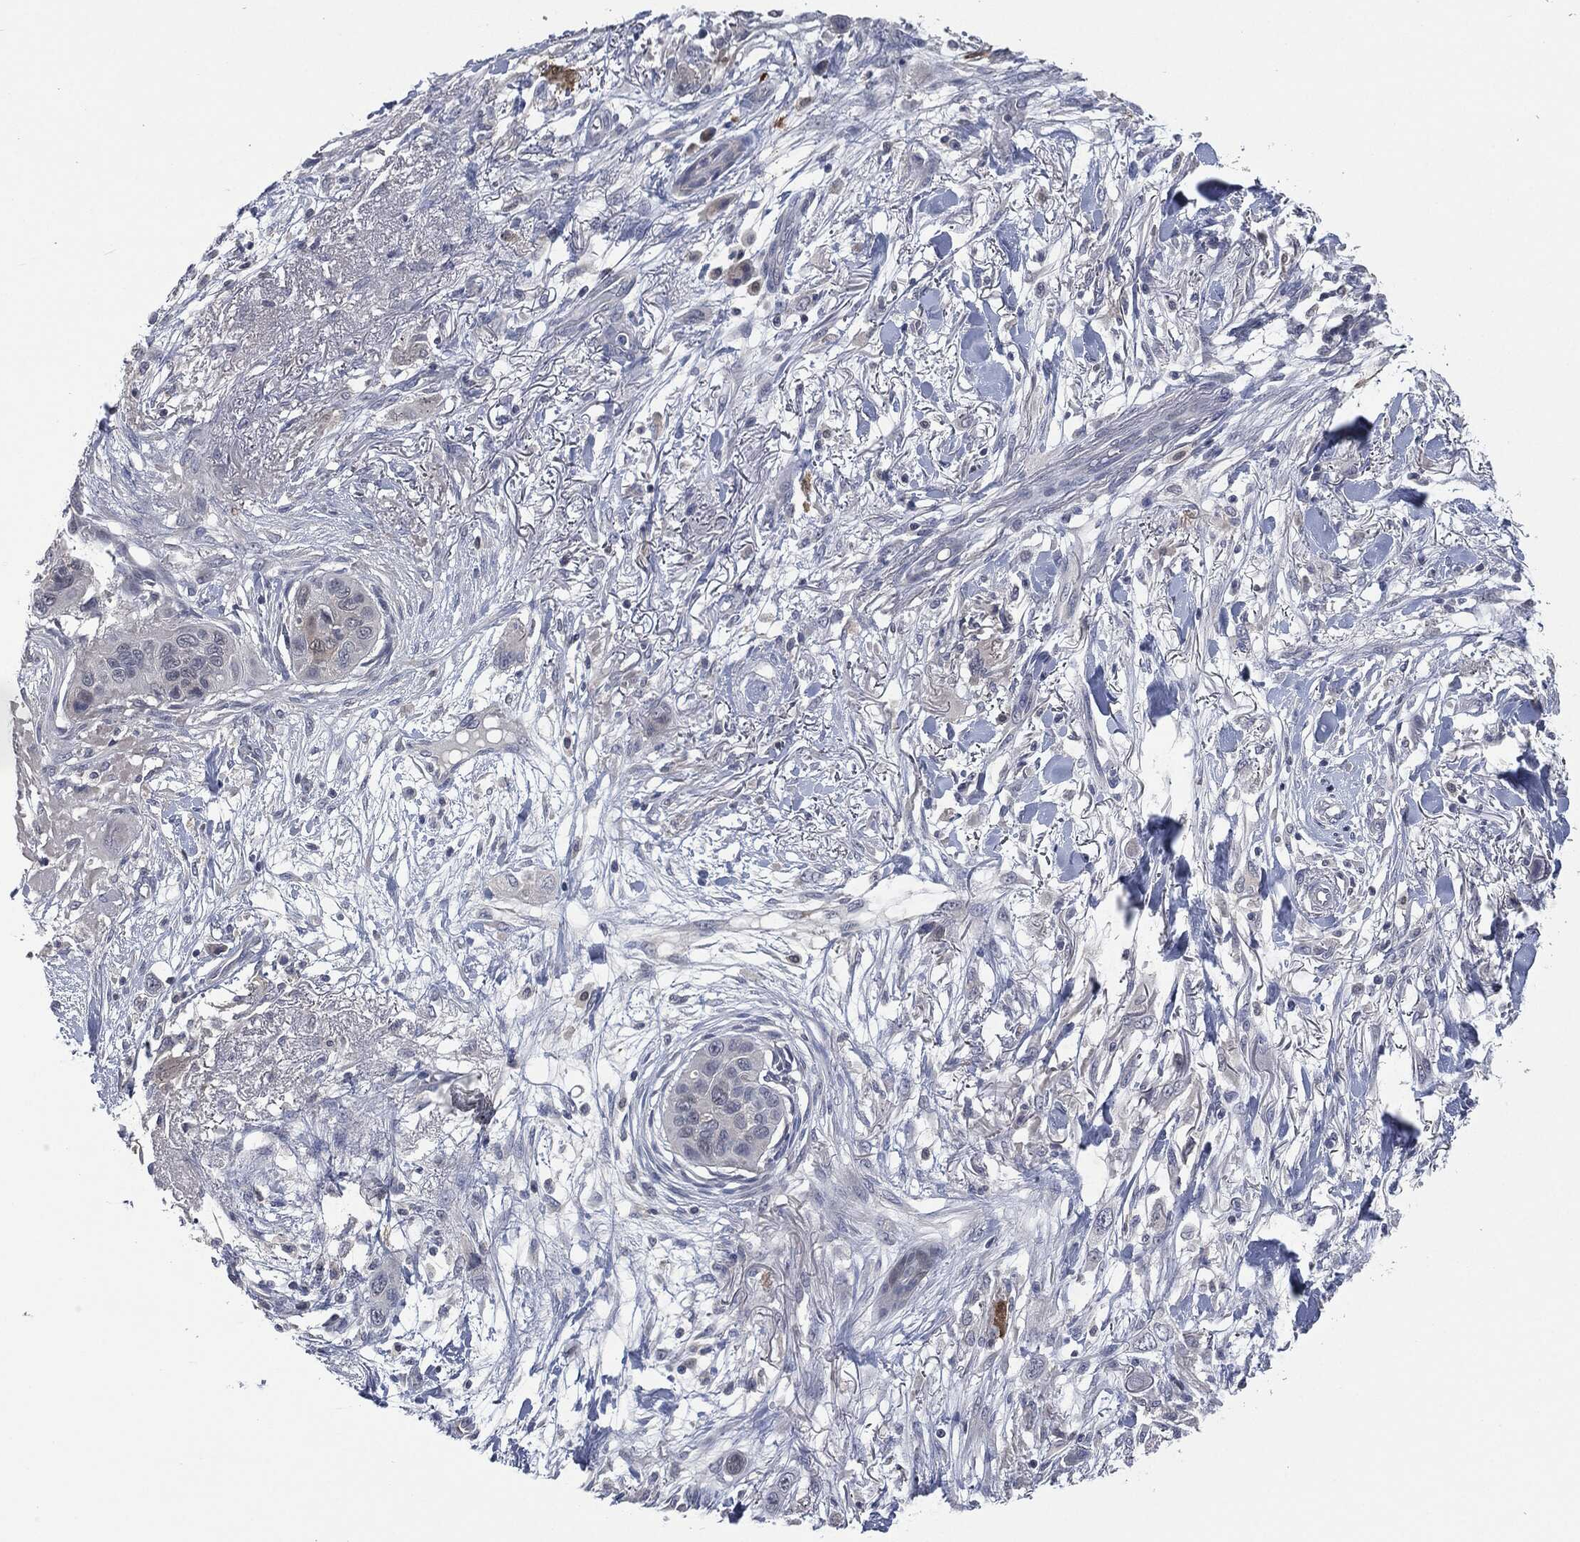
{"staining": {"intensity": "negative", "quantity": "none", "location": "none"}, "tissue": "skin cancer", "cell_type": "Tumor cells", "image_type": "cancer", "snomed": [{"axis": "morphology", "description": "Squamous cell carcinoma, NOS"}, {"axis": "topography", "description": "Skin"}], "caption": "IHC photomicrograph of human skin squamous cell carcinoma stained for a protein (brown), which shows no expression in tumor cells.", "gene": "IL1RN", "patient": {"sex": "male", "age": 79}}